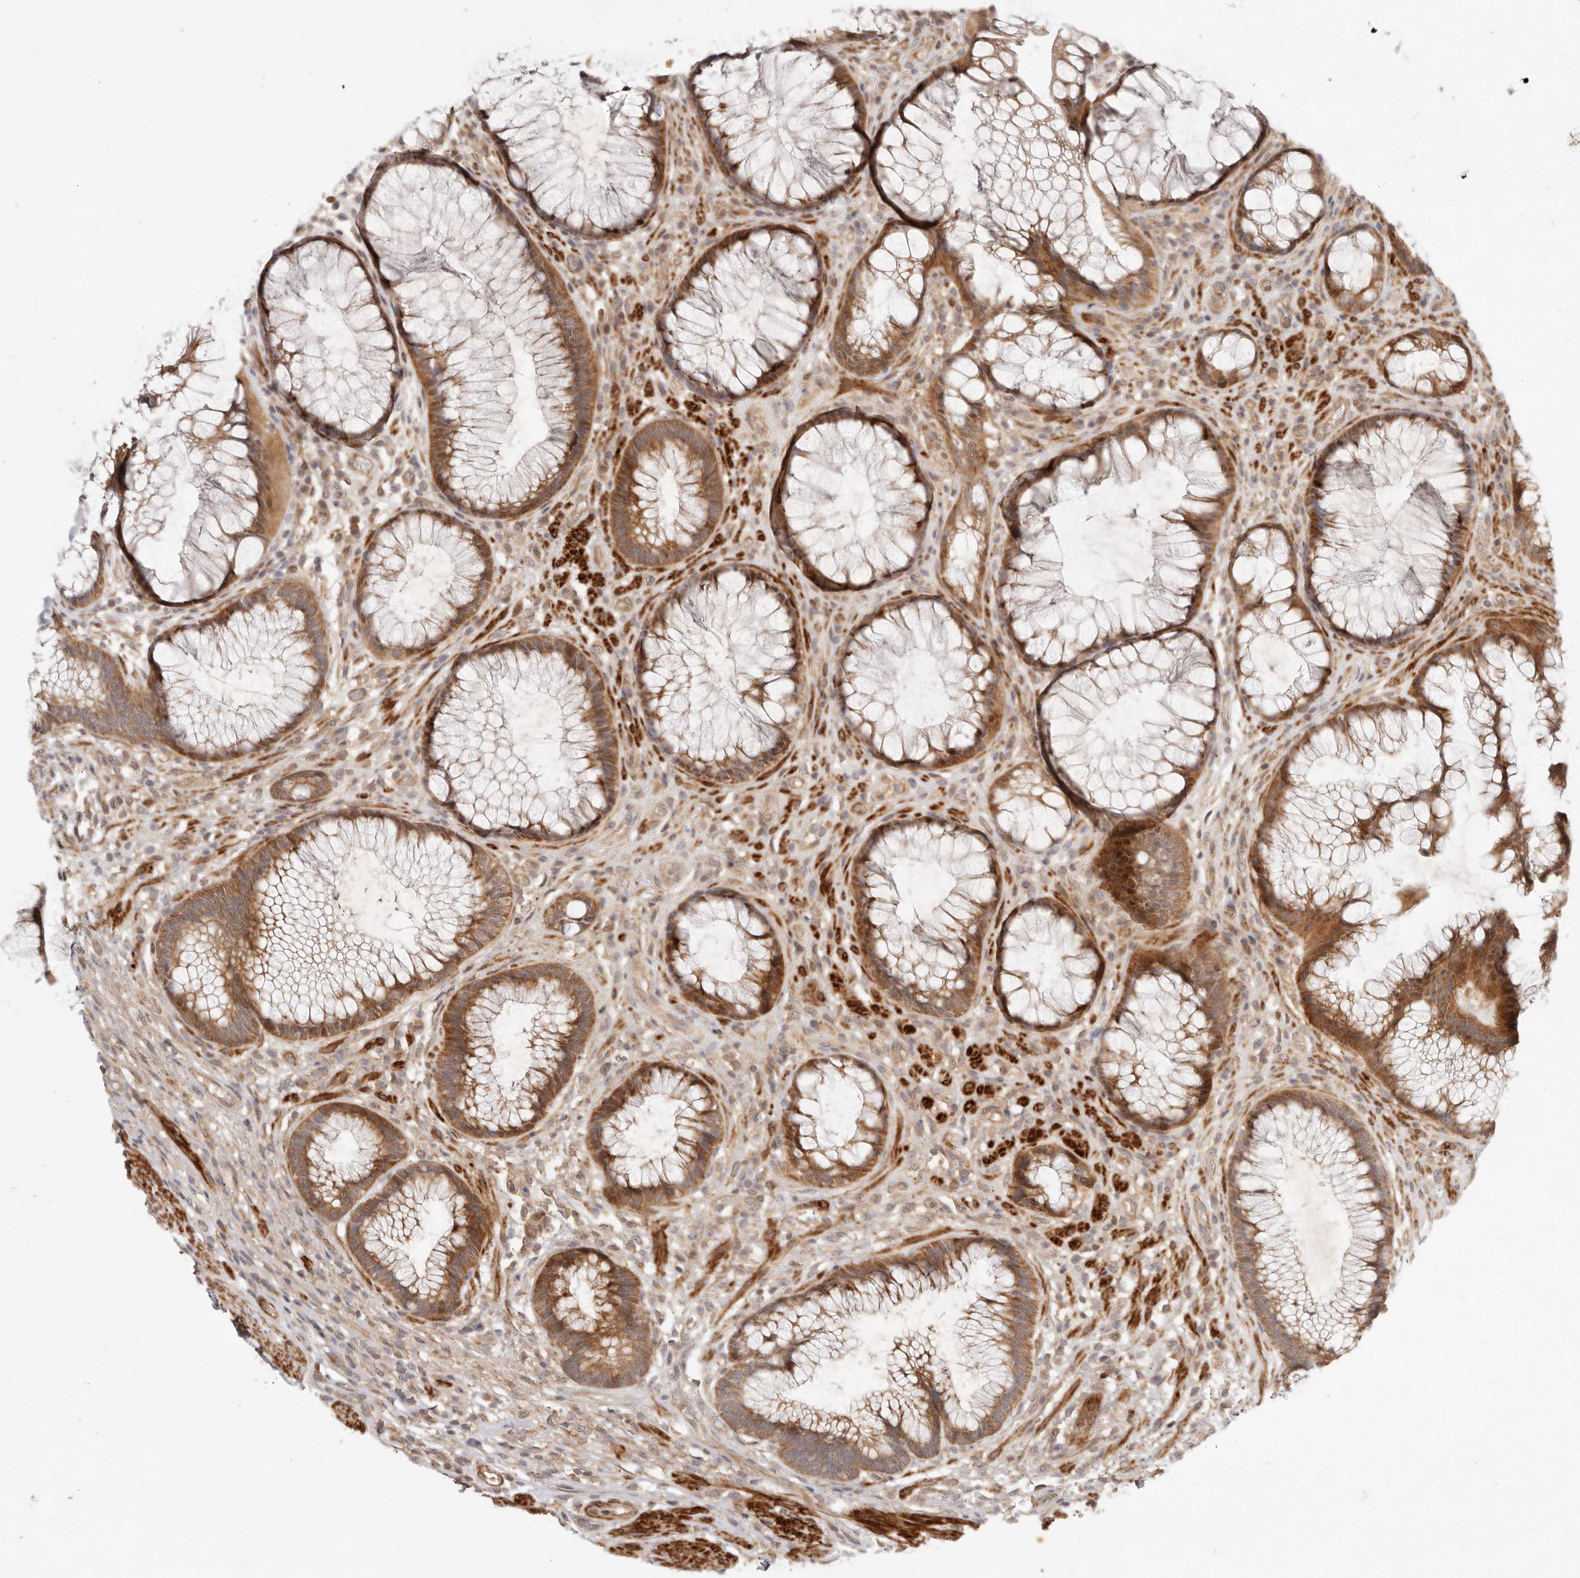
{"staining": {"intensity": "moderate", "quantity": ">75%", "location": "cytoplasmic/membranous"}, "tissue": "rectum", "cell_type": "Glandular cells", "image_type": "normal", "snomed": [{"axis": "morphology", "description": "Normal tissue, NOS"}, {"axis": "topography", "description": "Rectum"}], "caption": "The micrograph exhibits staining of unremarkable rectum, revealing moderate cytoplasmic/membranous protein positivity (brown color) within glandular cells.", "gene": "VIPR1", "patient": {"sex": "male", "age": 51}}